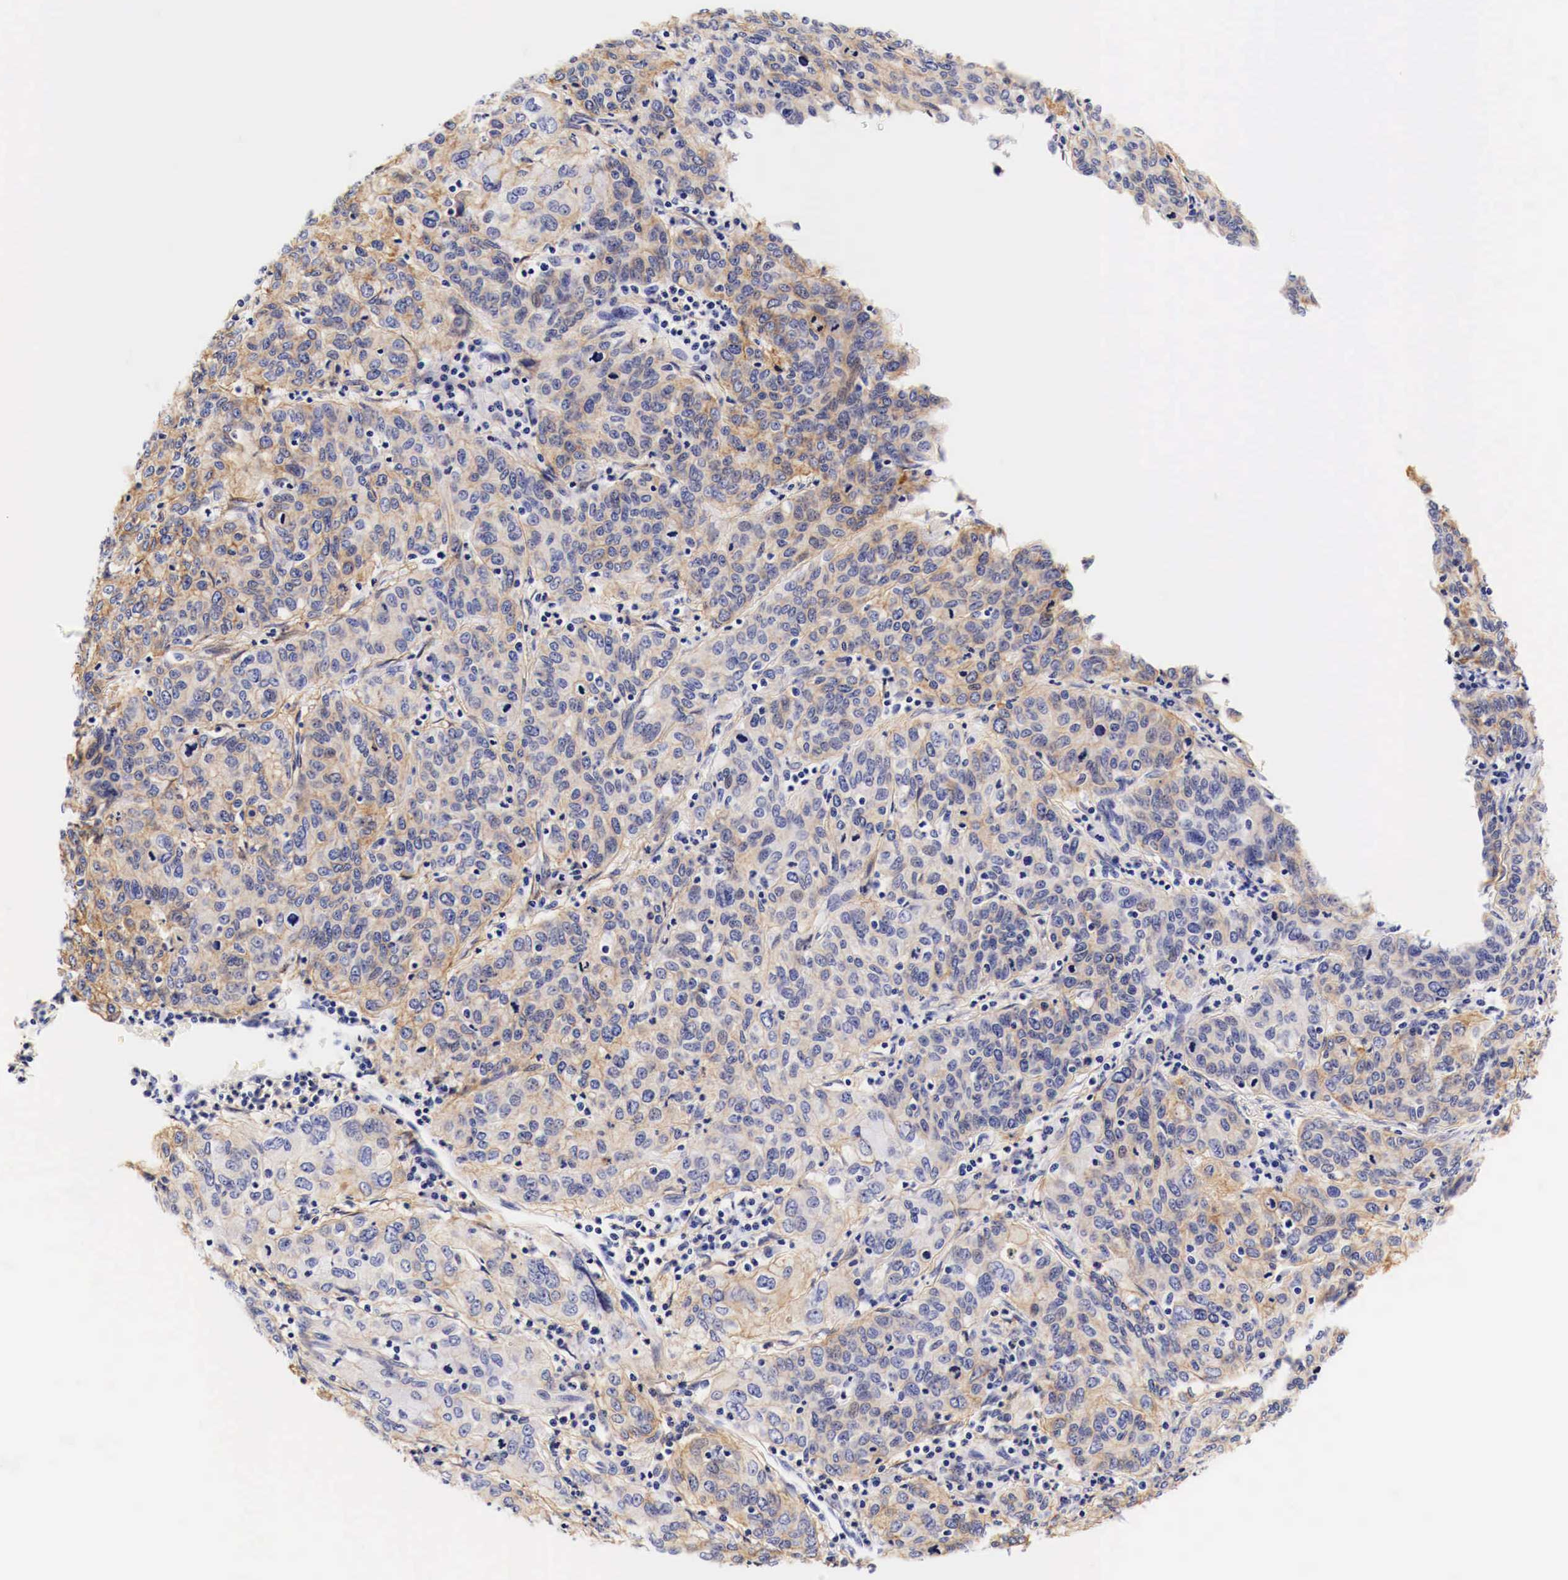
{"staining": {"intensity": "weak", "quantity": ">75%", "location": "cytoplasmic/membranous"}, "tissue": "cervical cancer", "cell_type": "Tumor cells", "image_type": "cancer", "snomed": [{"axis": "morphology", "description": "Squamous cell carcinoma, NOS"}, {"axis": "topography", "description": "Cervix"}], "caption": "Immunohistochemical staining of cervical cancer demonstrates low levels of weak cytoplasmic/membranous positivity in approximately >75% of tumor cells.", "gene": "EGFR", "patient": {"sex": "female", "age": 38}}